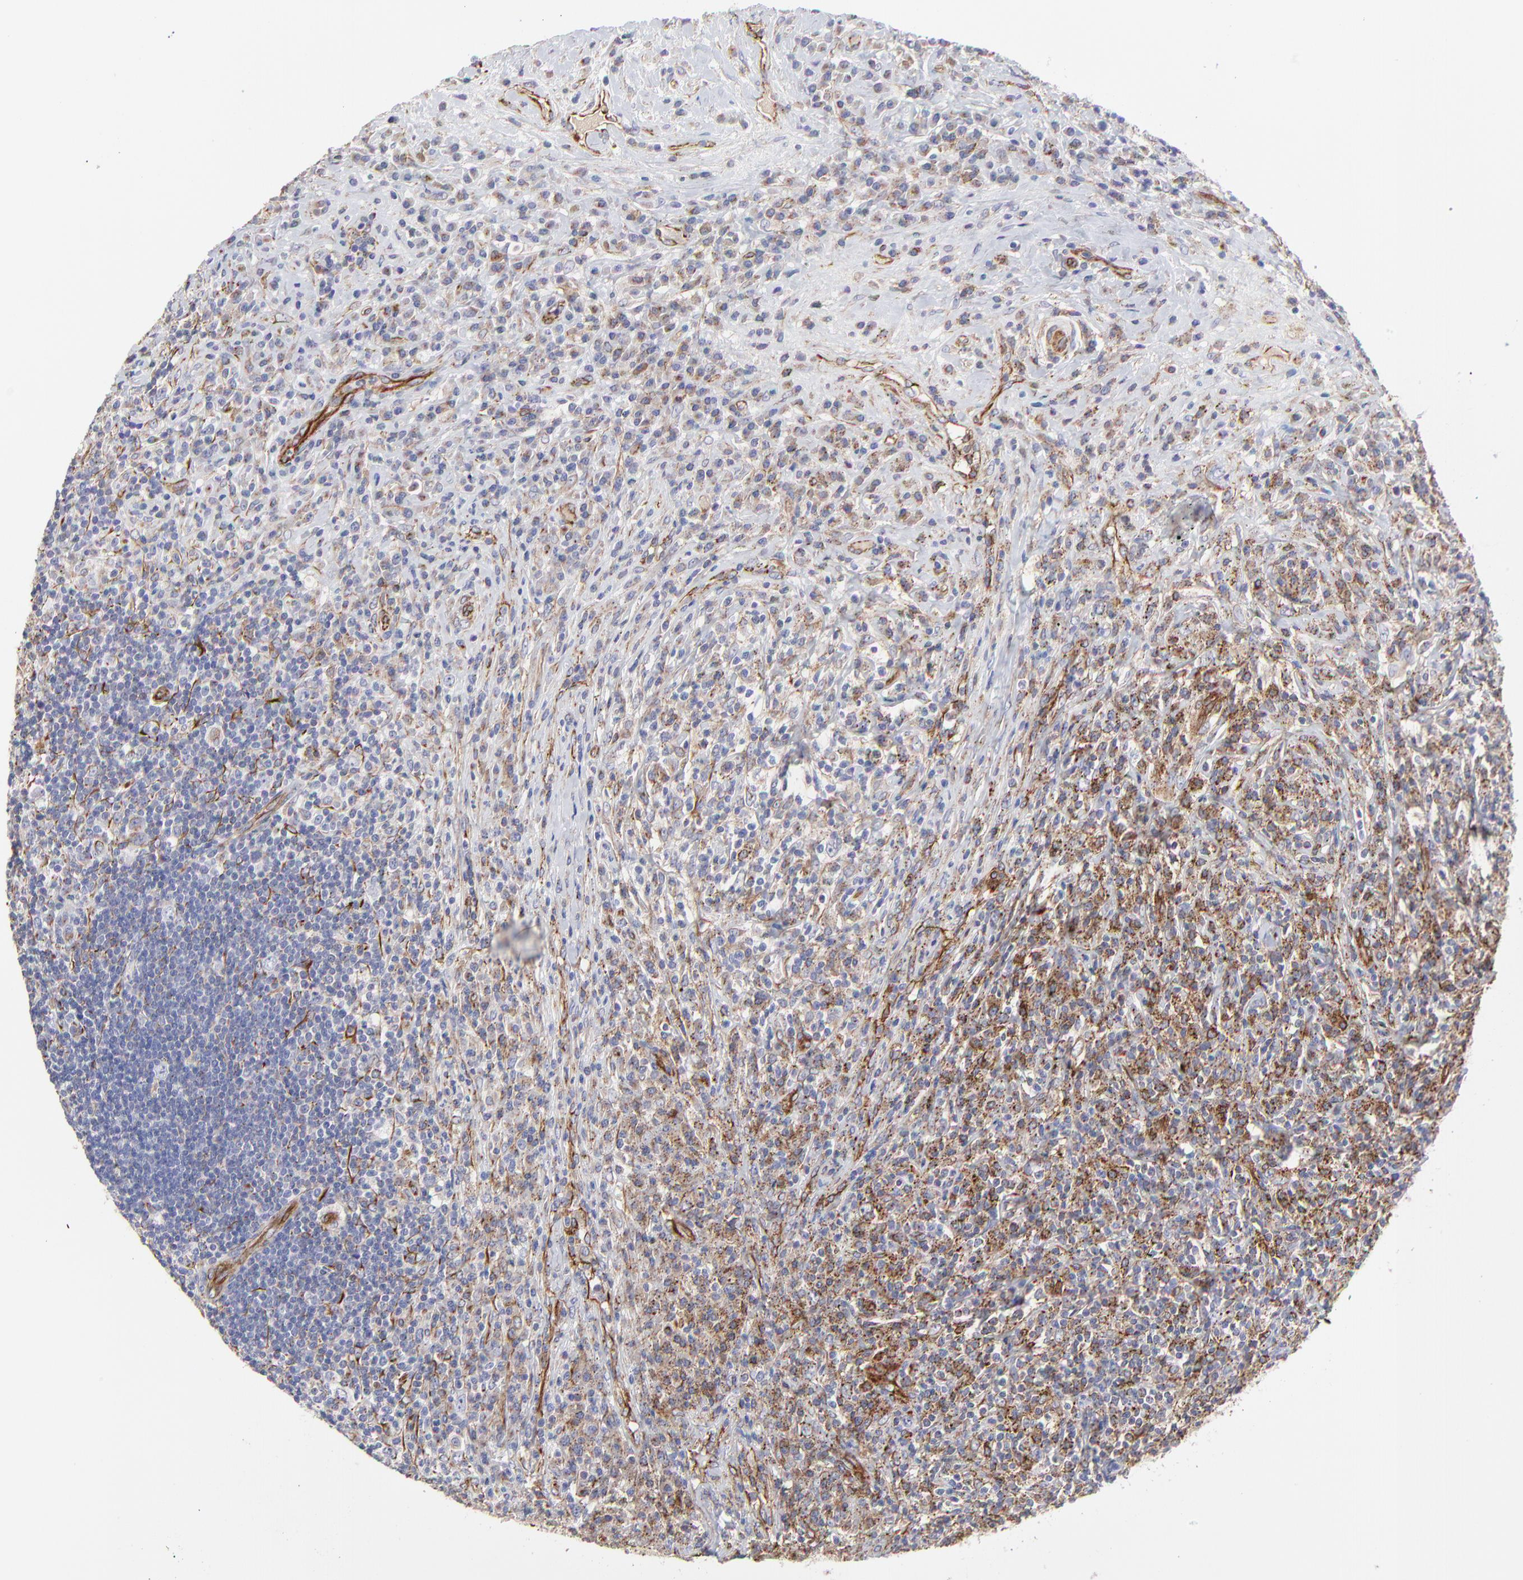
{"staining": {"intensity": "weak", "quantity": ">75%", "location": "cytoplasmic/membranous"}, "tissue": "lymphoma", "cell_type": "Tumor cells", "image_type": "cancer", "snomed": [{"axis": "morphology", "description": "Hodgkin's disease, NOS"}, {"axis": "topography", "description": "Lymph node"}], "caption": "Lymphoma was stained to show a protein in brown. There is low levels of weak cytoplasmic/membranous expression in approximately >75% of tumor cells.", "gene": "COX8C", "patient": {"sex": "female", "age": 25}}